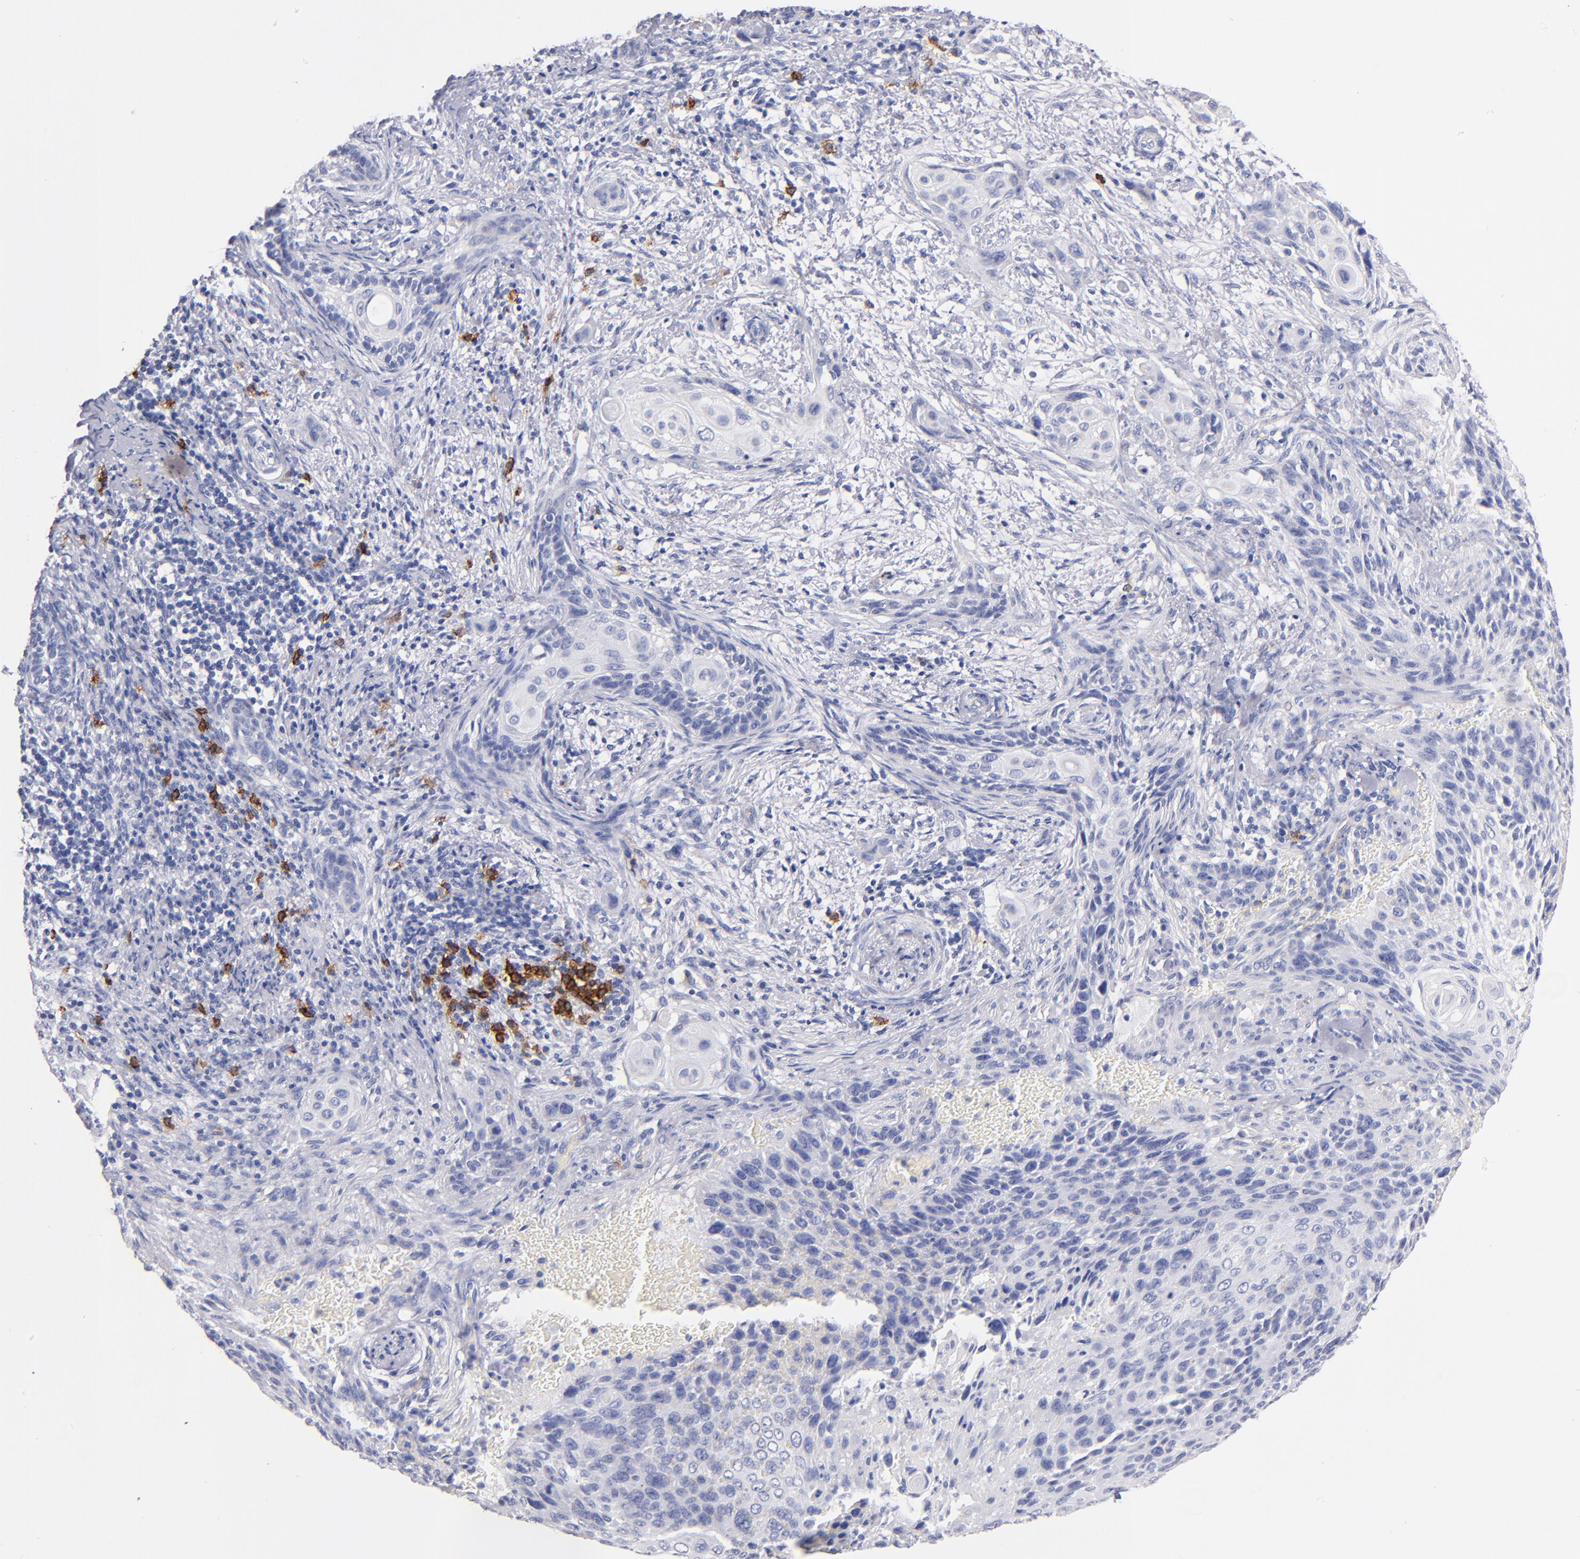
{"staining": {"intensity": "negative", "quantity": "none", "location": "none"}, "tissue": "cervical cancer", "cell_type": "Tumor cells", "image_type": "cancer", "snomed": [{"axis": "morphology", "description": "Squamous cell carcinoma, NOS"}, {"axis": "topography", "description": "Cervix"}], "caption": "This is an immunohistochemistry (IHC) photomicrograph of human cervical cancer (squamous cell carcinoma). There is no staining in tumor cells.", "gene": "KIT", "patient": {"sex": "female", "age": 33}}